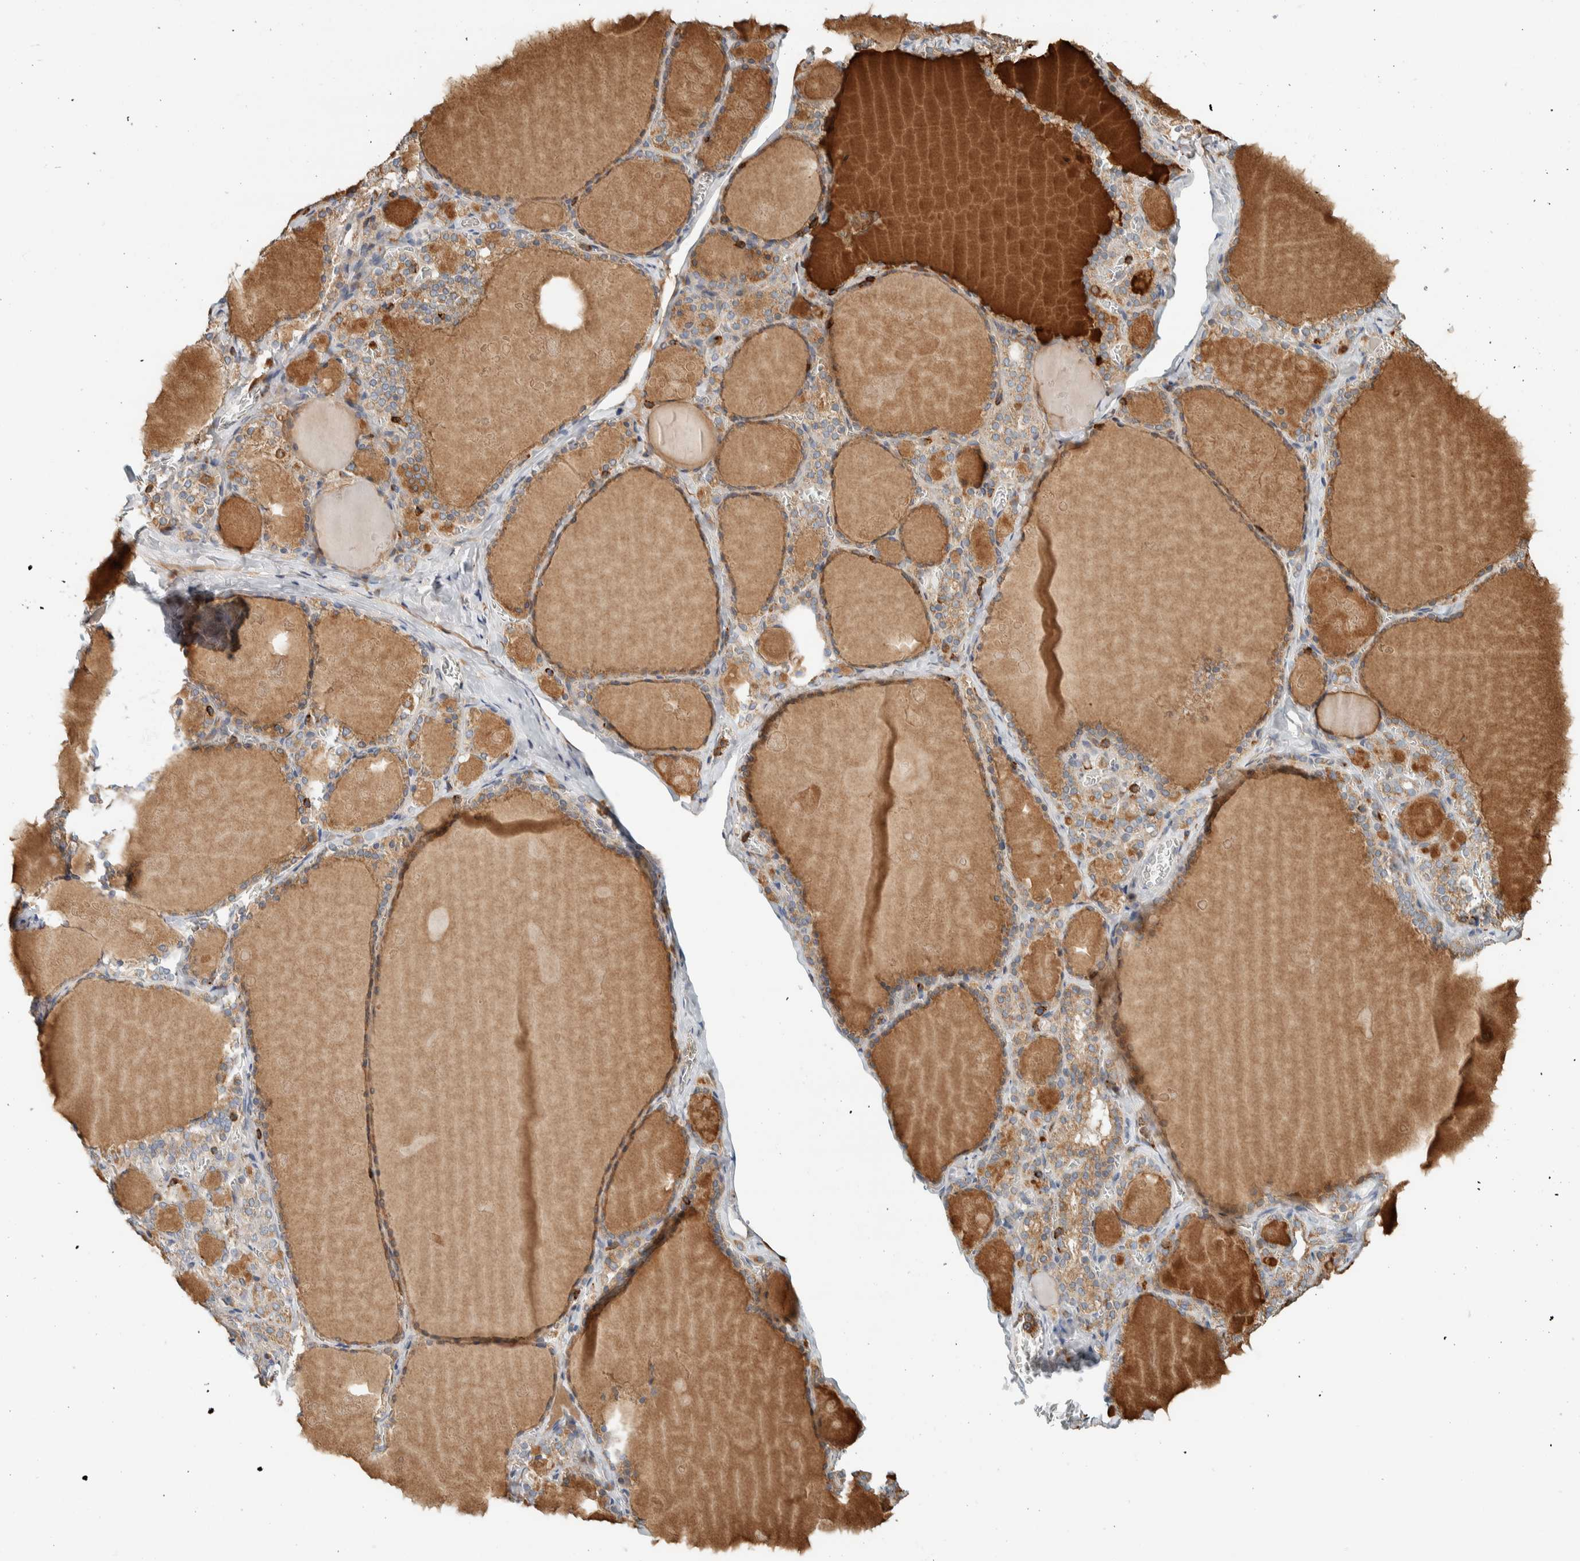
{"staining": {"intensity": "moderate", "quantity": ">75%", "location": "cytoplasmic/membranous"}, "tissue": "thyroid gland", "cell_type": "Glandular cells", "image_type": "normal", "snomed": [{"axis": "morphology", "description": "Normal tissue, NOS"}, {"axis": "topography", "description": "Thyroid gland"}], "caption": "Brown immunohistochemical staining in benign human thyroid gland demonstrates moderate cytoplasmic/membranous positivity in about >75% of glandular cells. (Brightfield microscopy of DAB IHC at high magnification).", "gene": "CCDC57", "patient": {"sex": "male", "age": 56}}